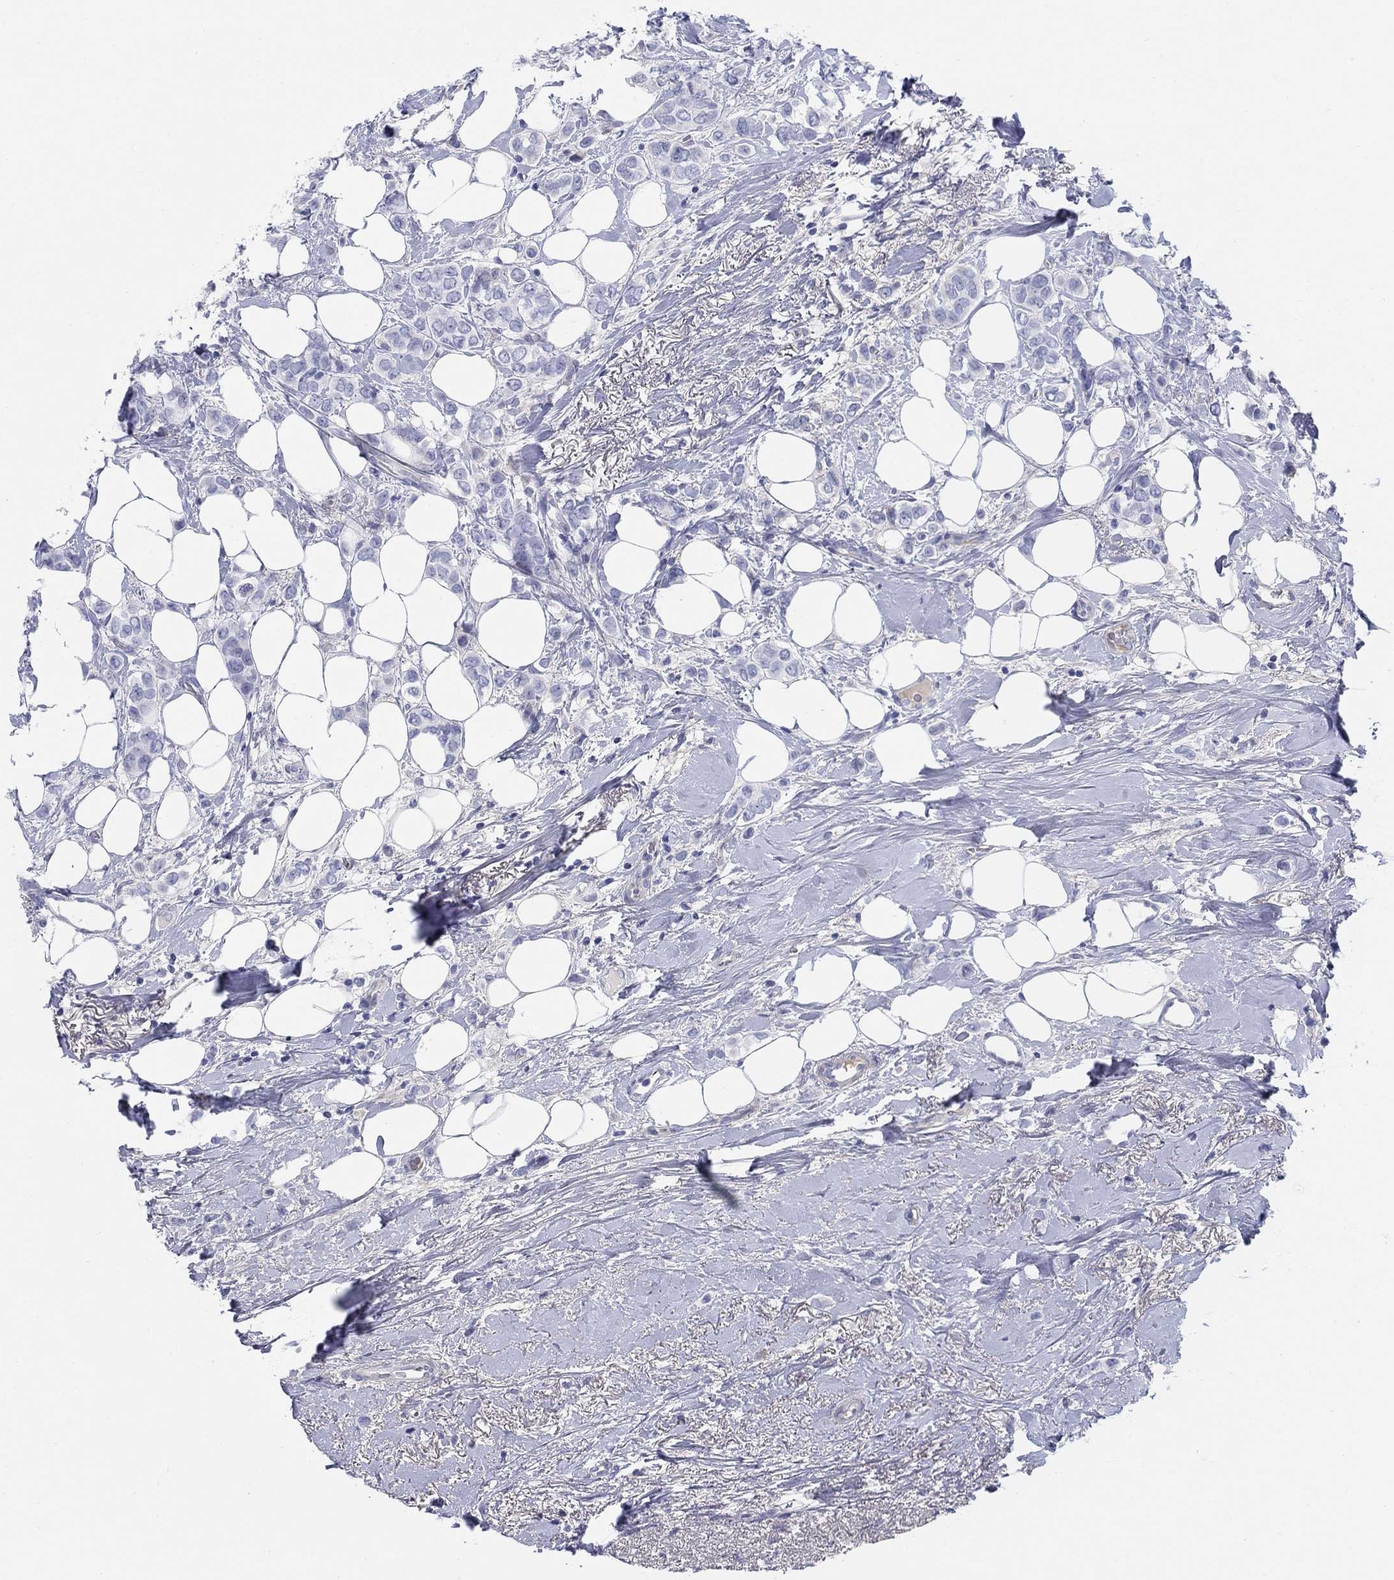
{"staining": {"intensity": "negative", "quantity": "none", "location": "none"}, "tissue": "breast cancer", "cell_type": "Tumor cells", "image_type": "cancer", "snomed": [{"axis": "morphology", "description": "Lobular carcinoma"}, {"axis": "topography", "description": "Breast"}], "caption": "DAB (3,3'-diaminobenzidine) immunohistochemical staining of breast lobular carcinoma demonstrates no significant positivity in tumor cells. (DAB IHC with hematoxylin counter stain).", "gene": "HEATR4", "patient": {"sex": "female", "age": 66}}